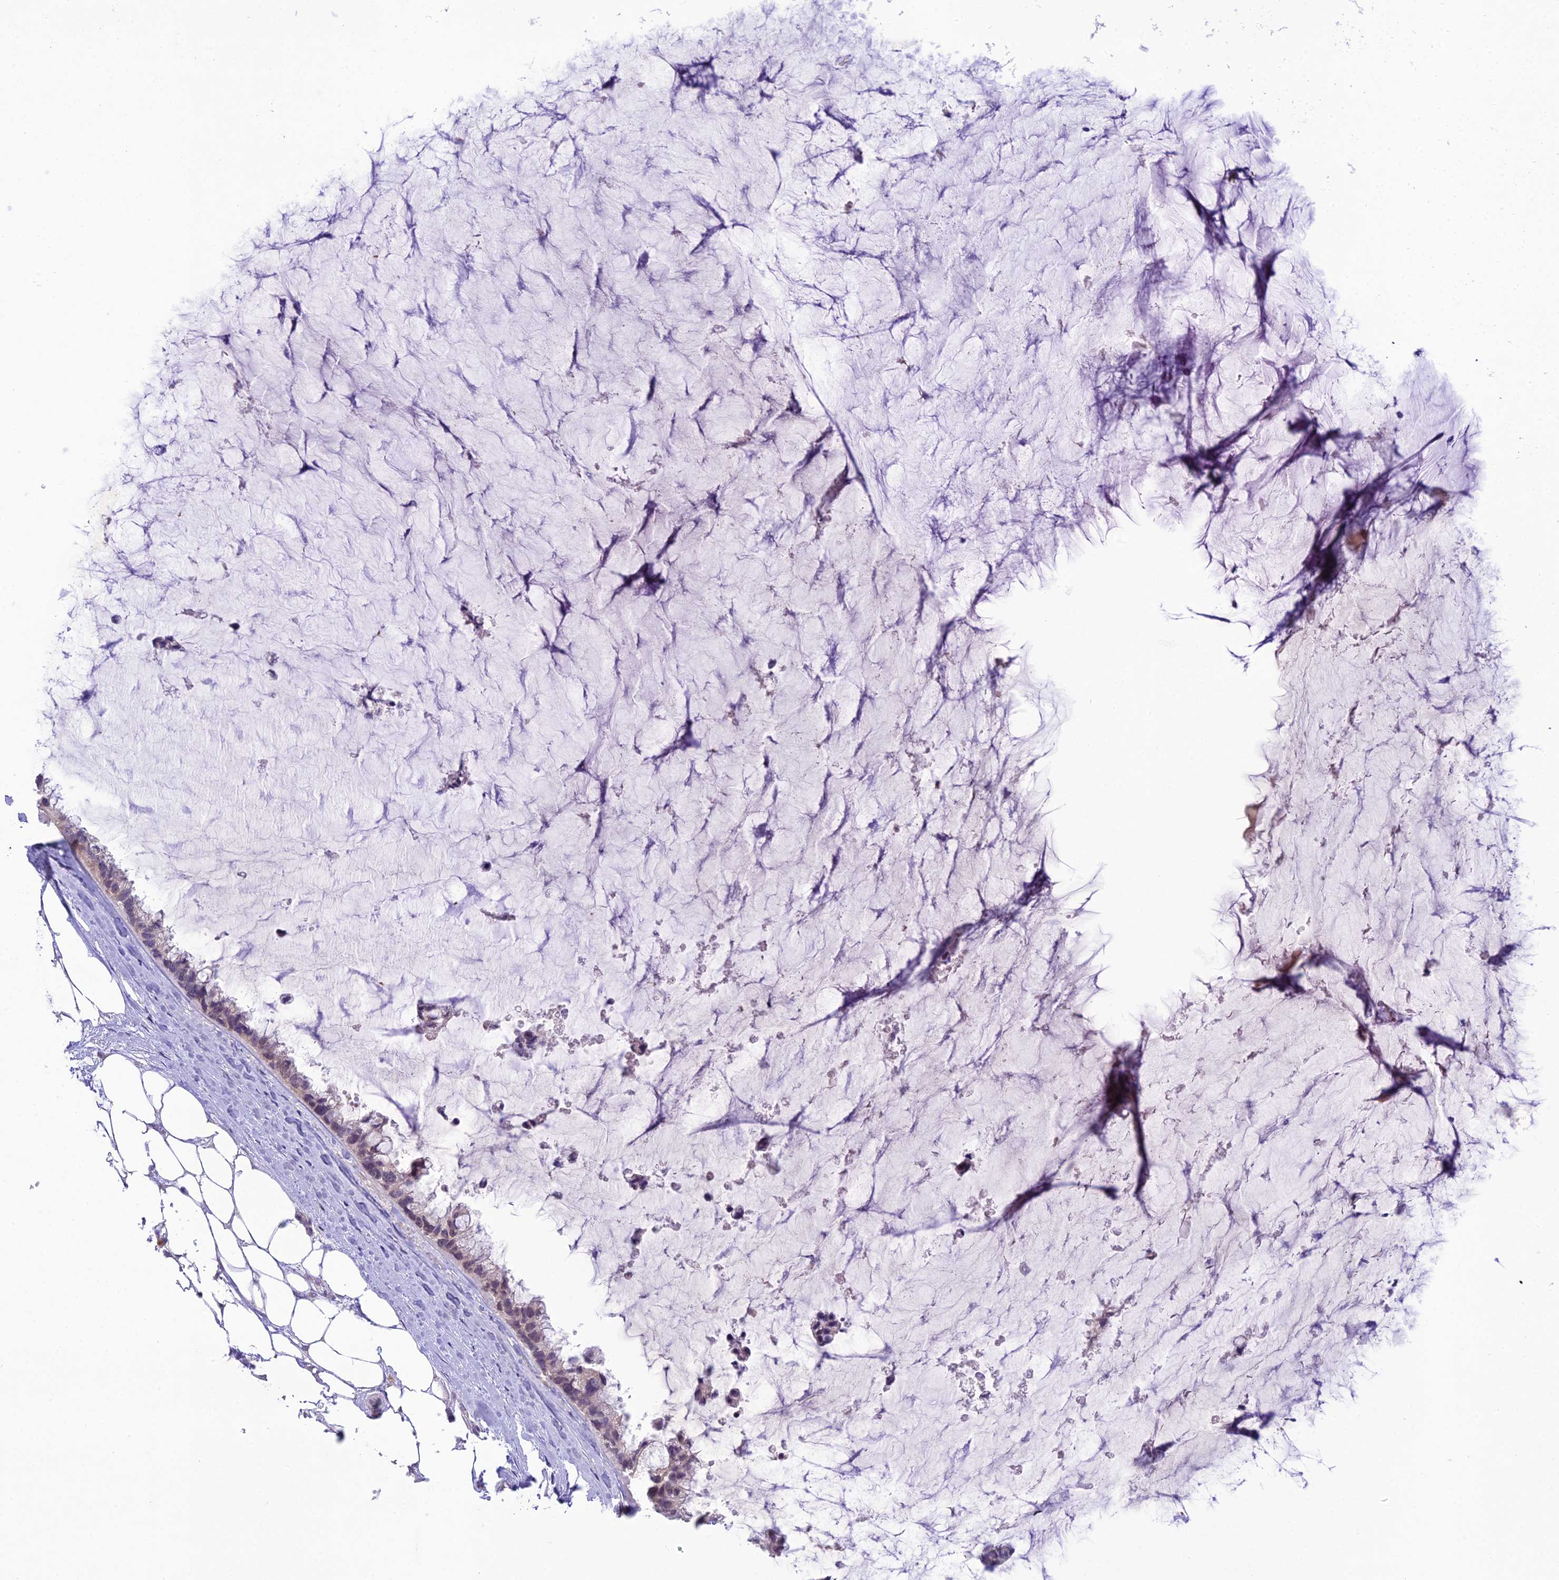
{"staining": {"intensity": "weak", "quantity": "<25%", "location": "nuclear"}, "tissue": "ovarian cancer", "cell_type": "Tumor cells", "image_type": "cancer", "snomed": [{"axis": "morphology", "description": "Cystadenocarcinoma, mucinous, NOS"}, {"axis": "topography", "description": "Ovary"}], "caption": "An image of mucinous cystadenocarcinoma (ovarian) stained for a protein reveals no brown staining in tumor cells. (DAB (3,3'-diaminobenzidine) immunohistochemistry (IHC) visualized using brightfield microscopy, high magnification).", "gene": "MIIP", "patient": {"sex": "female", "age": 39}}